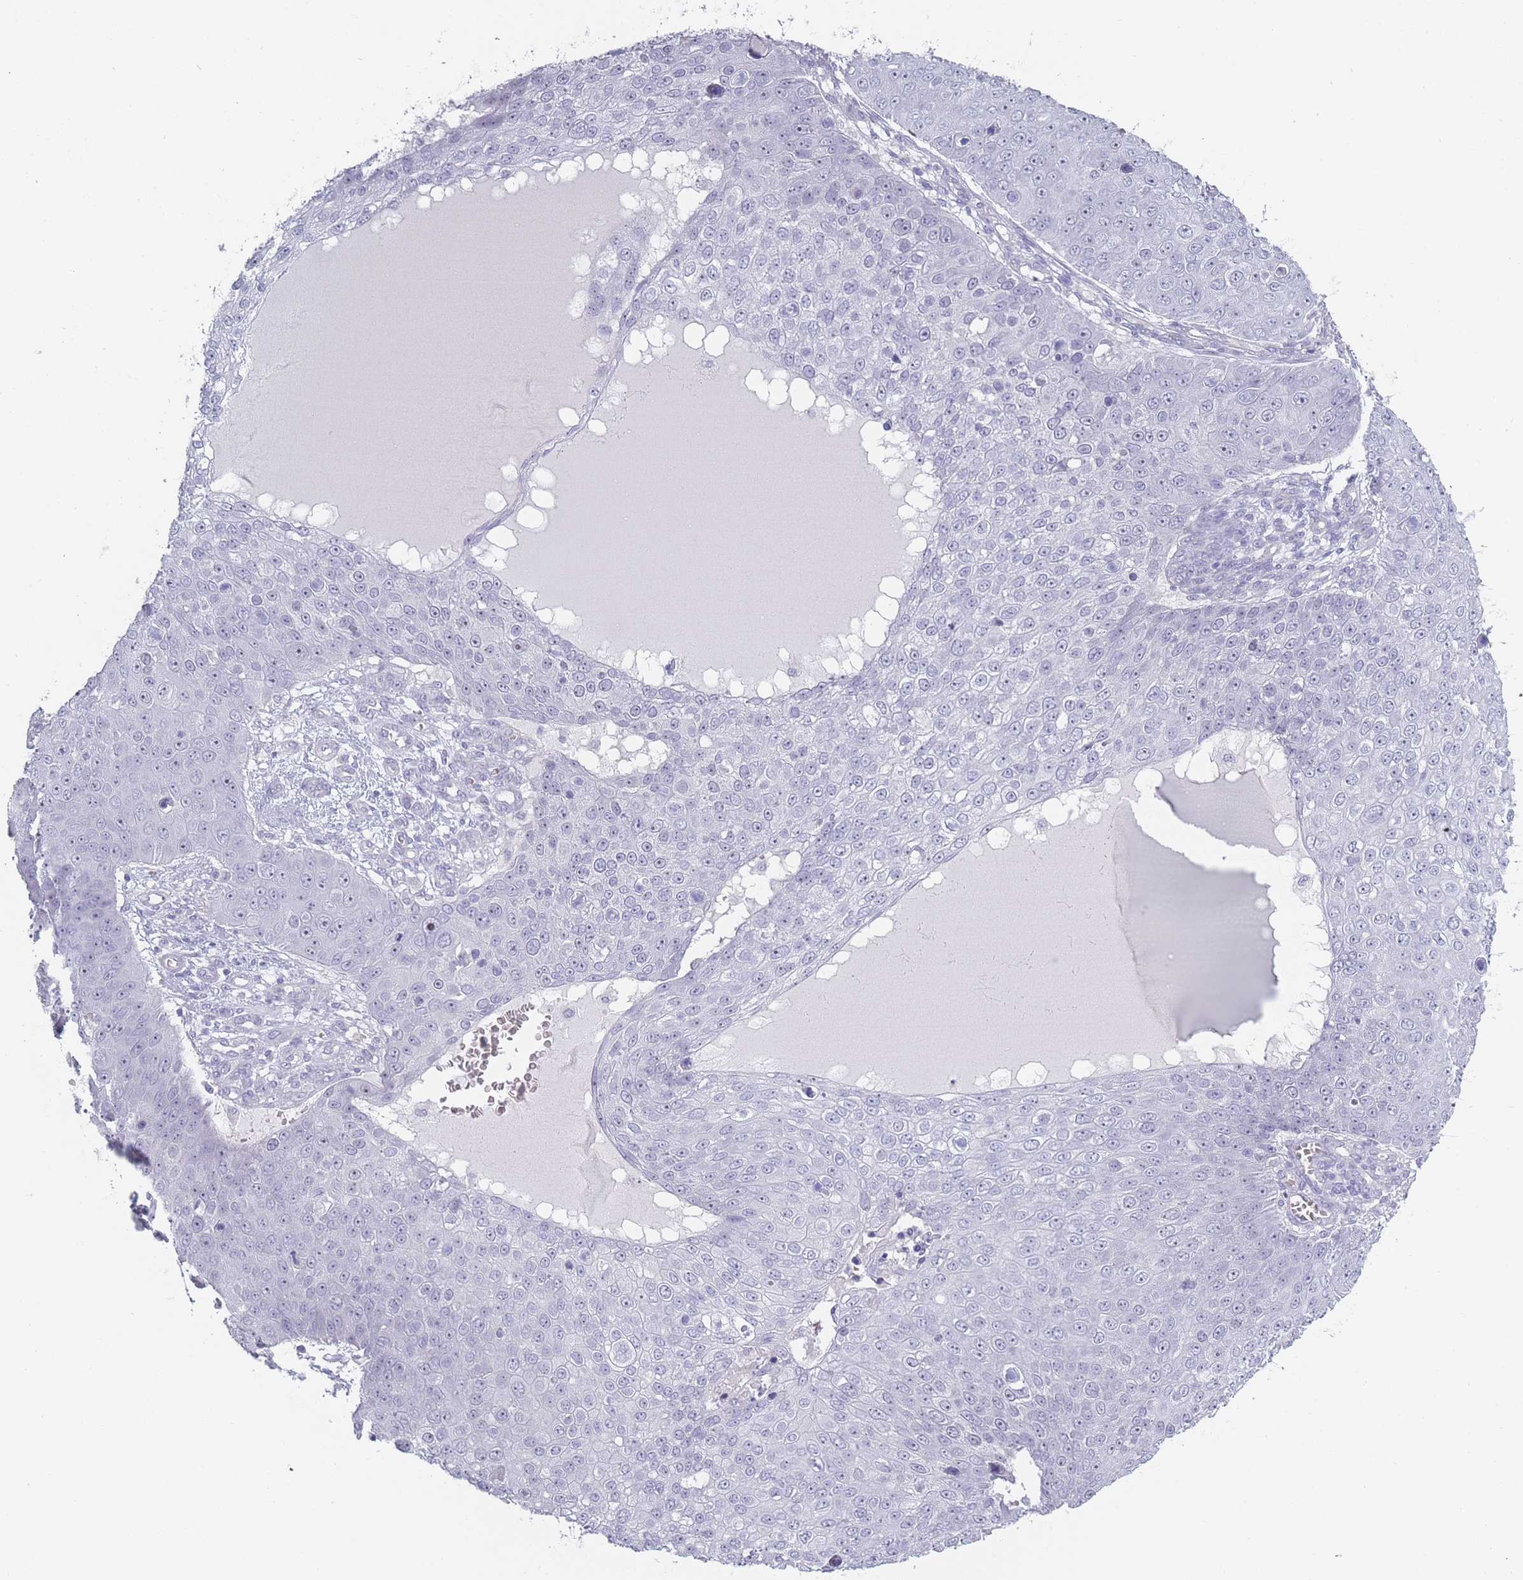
{"staining": {"intensity": "negative", "quantity": "none", "location": "none"}, "tissue": "skin cancer", "cell_type": "Tumor cells", "image_type": "cancer", "snomed": [{"axis": "morphology", "description": "Squamous cell carcinoma, NOS"}, {"axis": "topography", "description": "Skin"}], "caption": "Tumor cells are negative for brown protein staining in squamous cell carcinoma (skin).", "gene": "ROS1", "patient": {"sex": "male", "age": 71}}